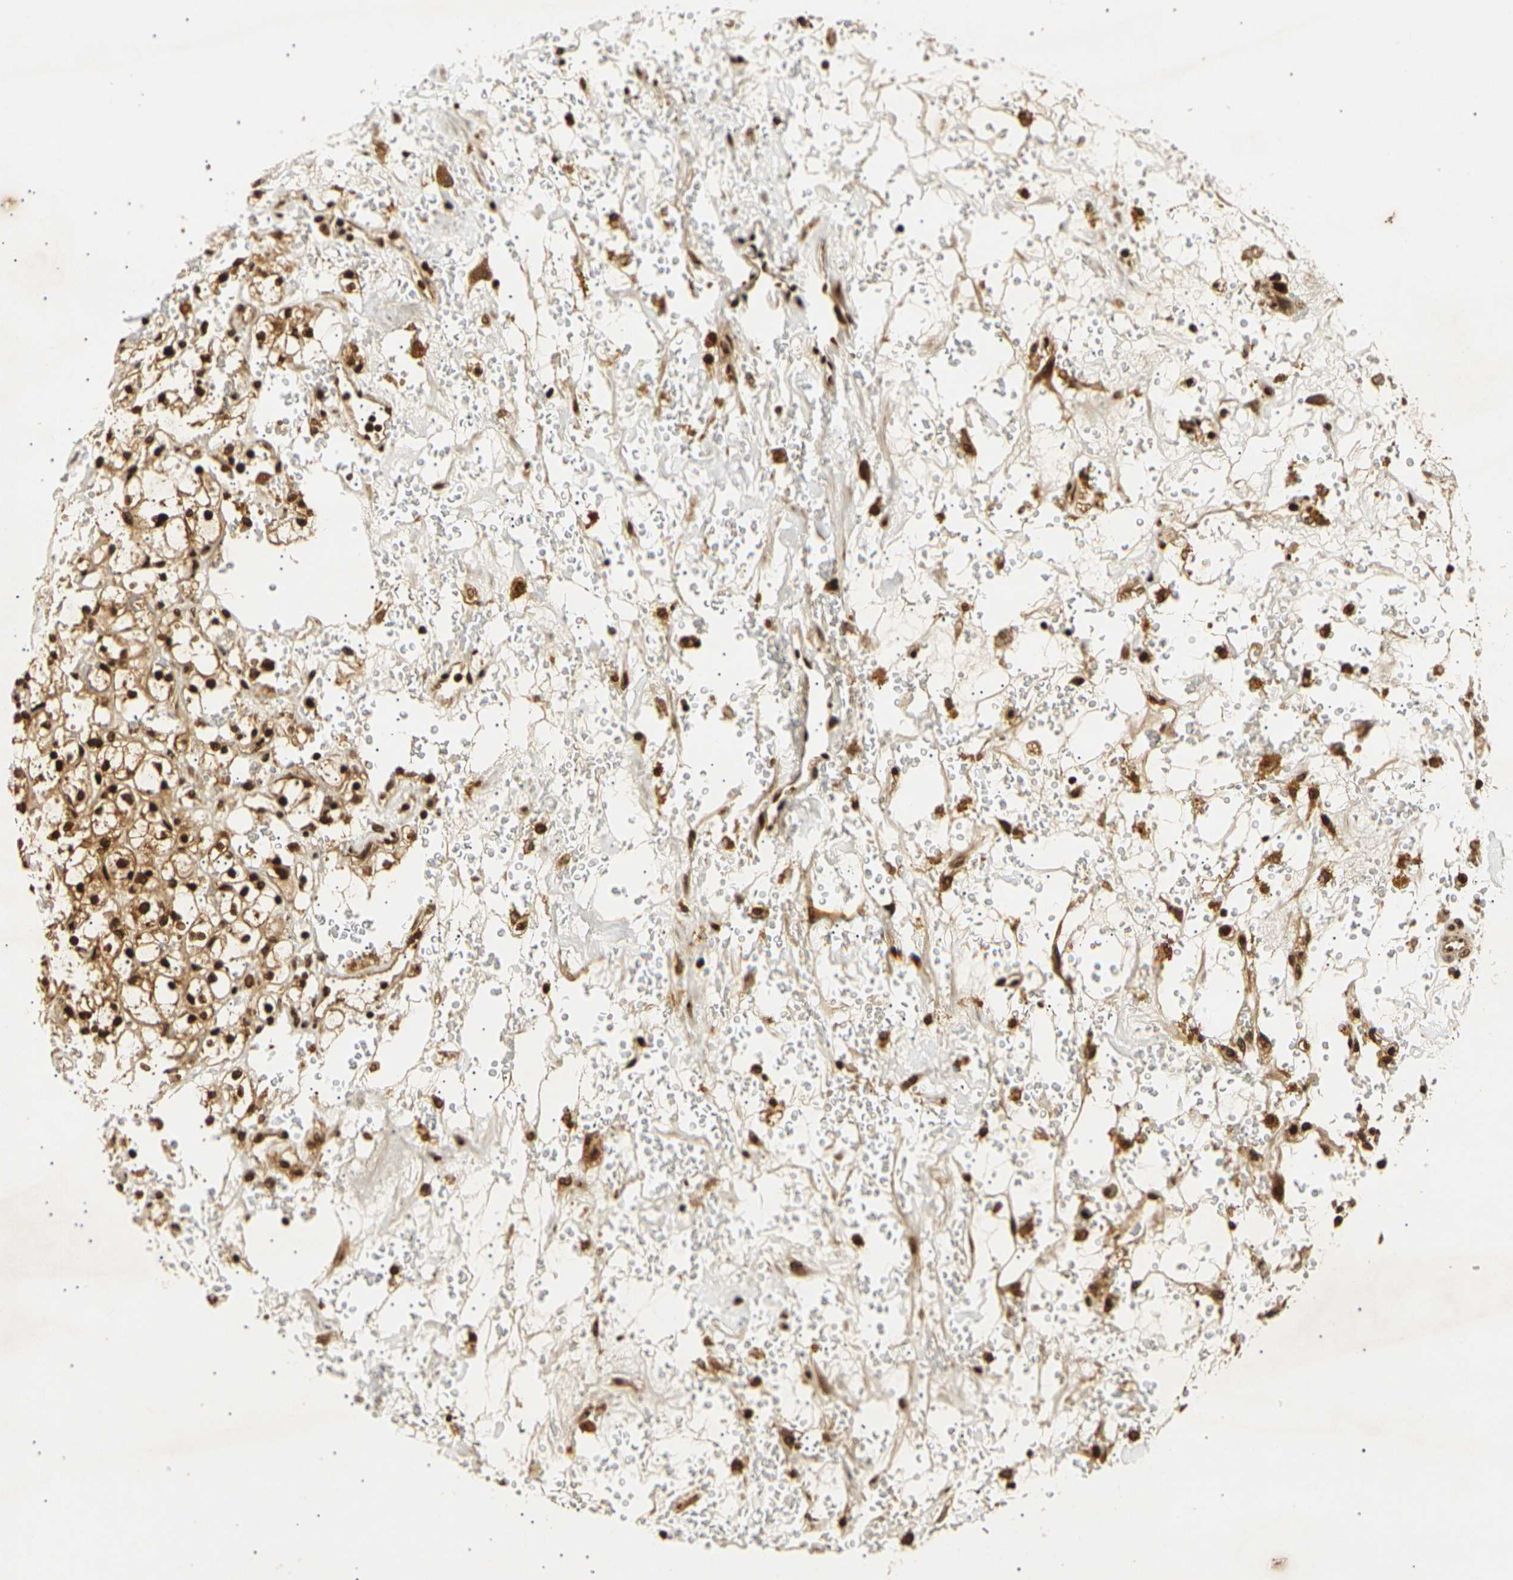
{"staining": {"intensity": "strong", "quantity": ">75%", "location": "cytoplasmic/membranous,nuclear"}, "tissue": "renal cancer", "cell_type": "Tumor cells", "image_type": "cancer", "snomed": [{"axis": "morphology", "description": "Adenocarcinoma, NOS"}, {"axis": "topography", "description": "Kidney"}], "caption": "A high amount of strong cytoplasmic/membranous and nuclear staining is appreciated in about >75% of tumor cells in renal adenocarcinoma tissue. The protein of interest is stained brown, and the nuclei are stained in blue (DAB IHC with brightfield microscopy, high magnification).", "gene": "ACTL6A", "patient": {"sex": "male", "age": 61}}